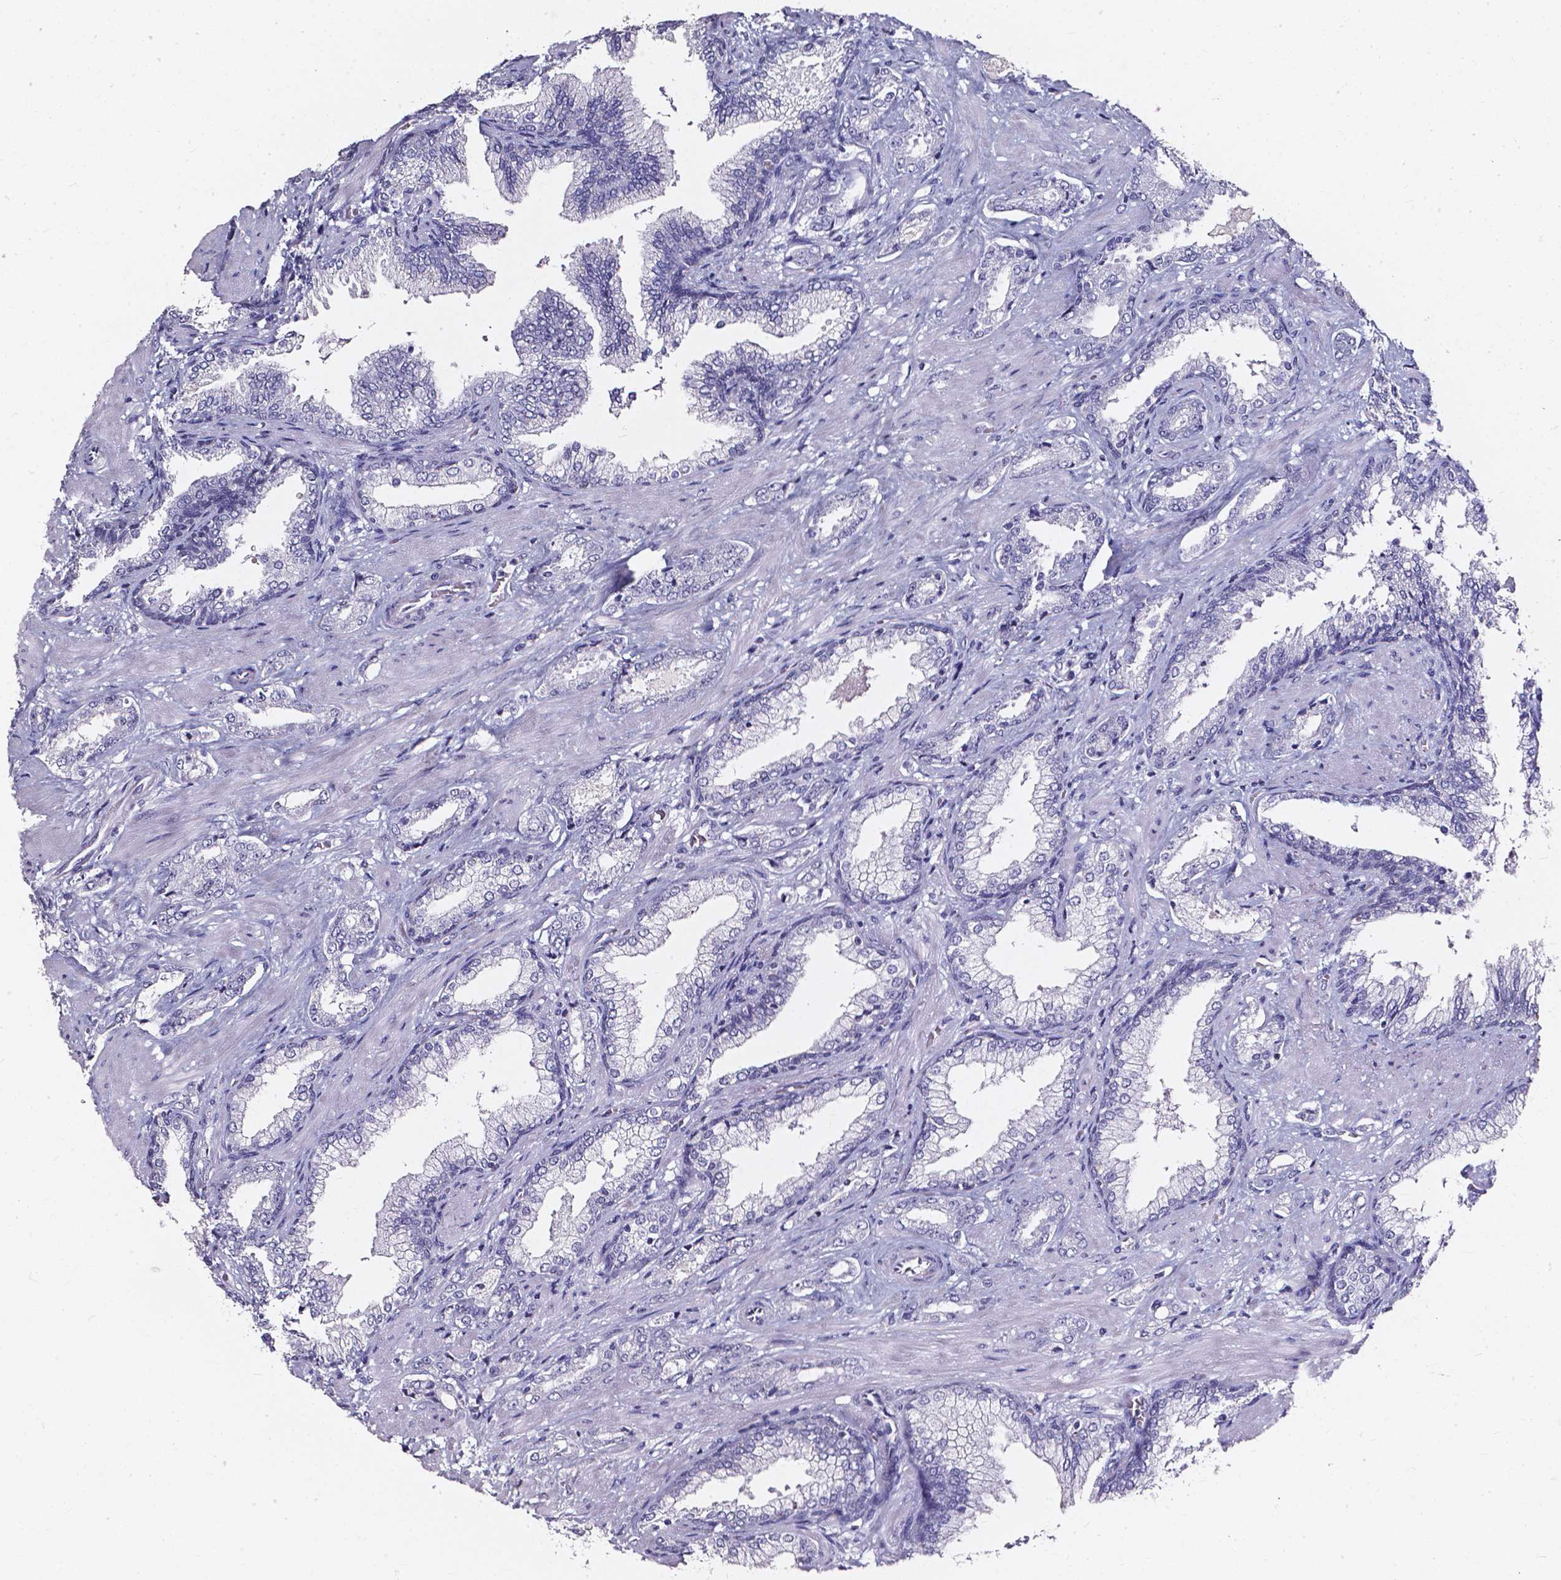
{"staining": {"intensity": "negative", "quantity": "none", "location": "none"}, "tissue": "prostate cancer", "cell_type": "Tumor cells", "image_type": "cancer", "snomed": [{"axis": "morphology", "description": "Adenocarcinoma, Low grade"}, {"axis": "topography", "description": "Prostate"}], "caption": "An IHC micrograph of low-grade adenocarcinoma (prostate) is shown. There is no staining in tumor cells of low-grade adenocarcinoma (prostate).", "gene": "AKR1B10", "patient": {"sex": "male", "age": 61}}